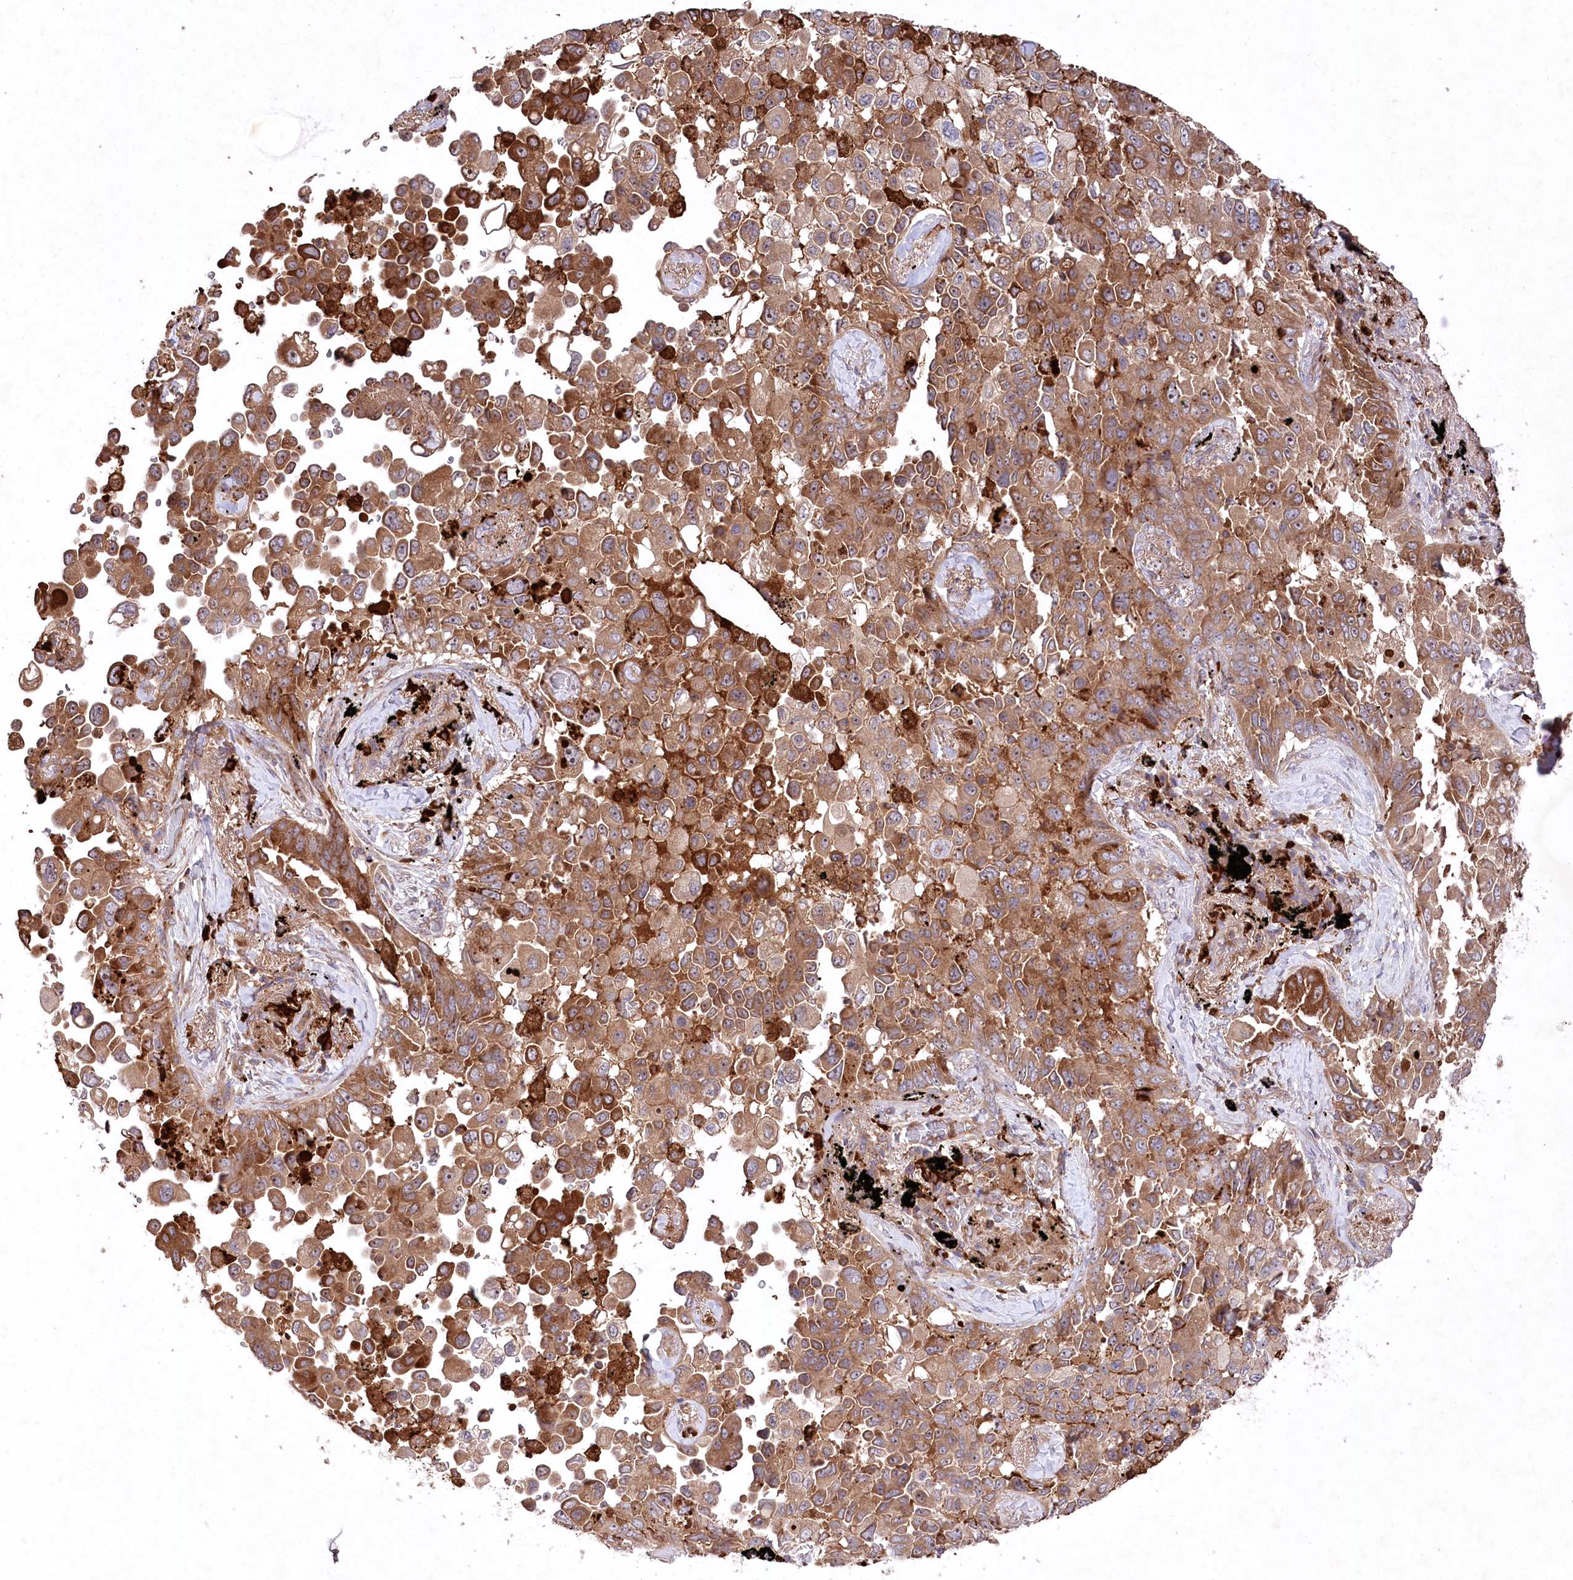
{"staining": {"intensity": "strong", "quantity": ">75%", "location": "cytoplasmic/membranous,nuclear"}, "tissue": "lung cancer", "cell_type": "Tumor cells", "image_type": "cancer", "snomed": [{"axis": "morphology", "description": "Adenocarcinoma, NOS"}, {"axis": "topography", "description": "Lung"}], "caption": "DAB (3,3'-diaminobenzidine) immunohistochemical staining of lung adenocarcinoma shows strong cytoplasmic/membranous and nuclear protein staining in approximately >75% of tumor cells. Using DAB (3,3'-diaminobenzidine) (brown) and hematoxylin (blue) stains, captured at high magnification using brightfield microscopy.", "gene": "PPP1R21", "patient": {"sex": "female", "age": 67}}